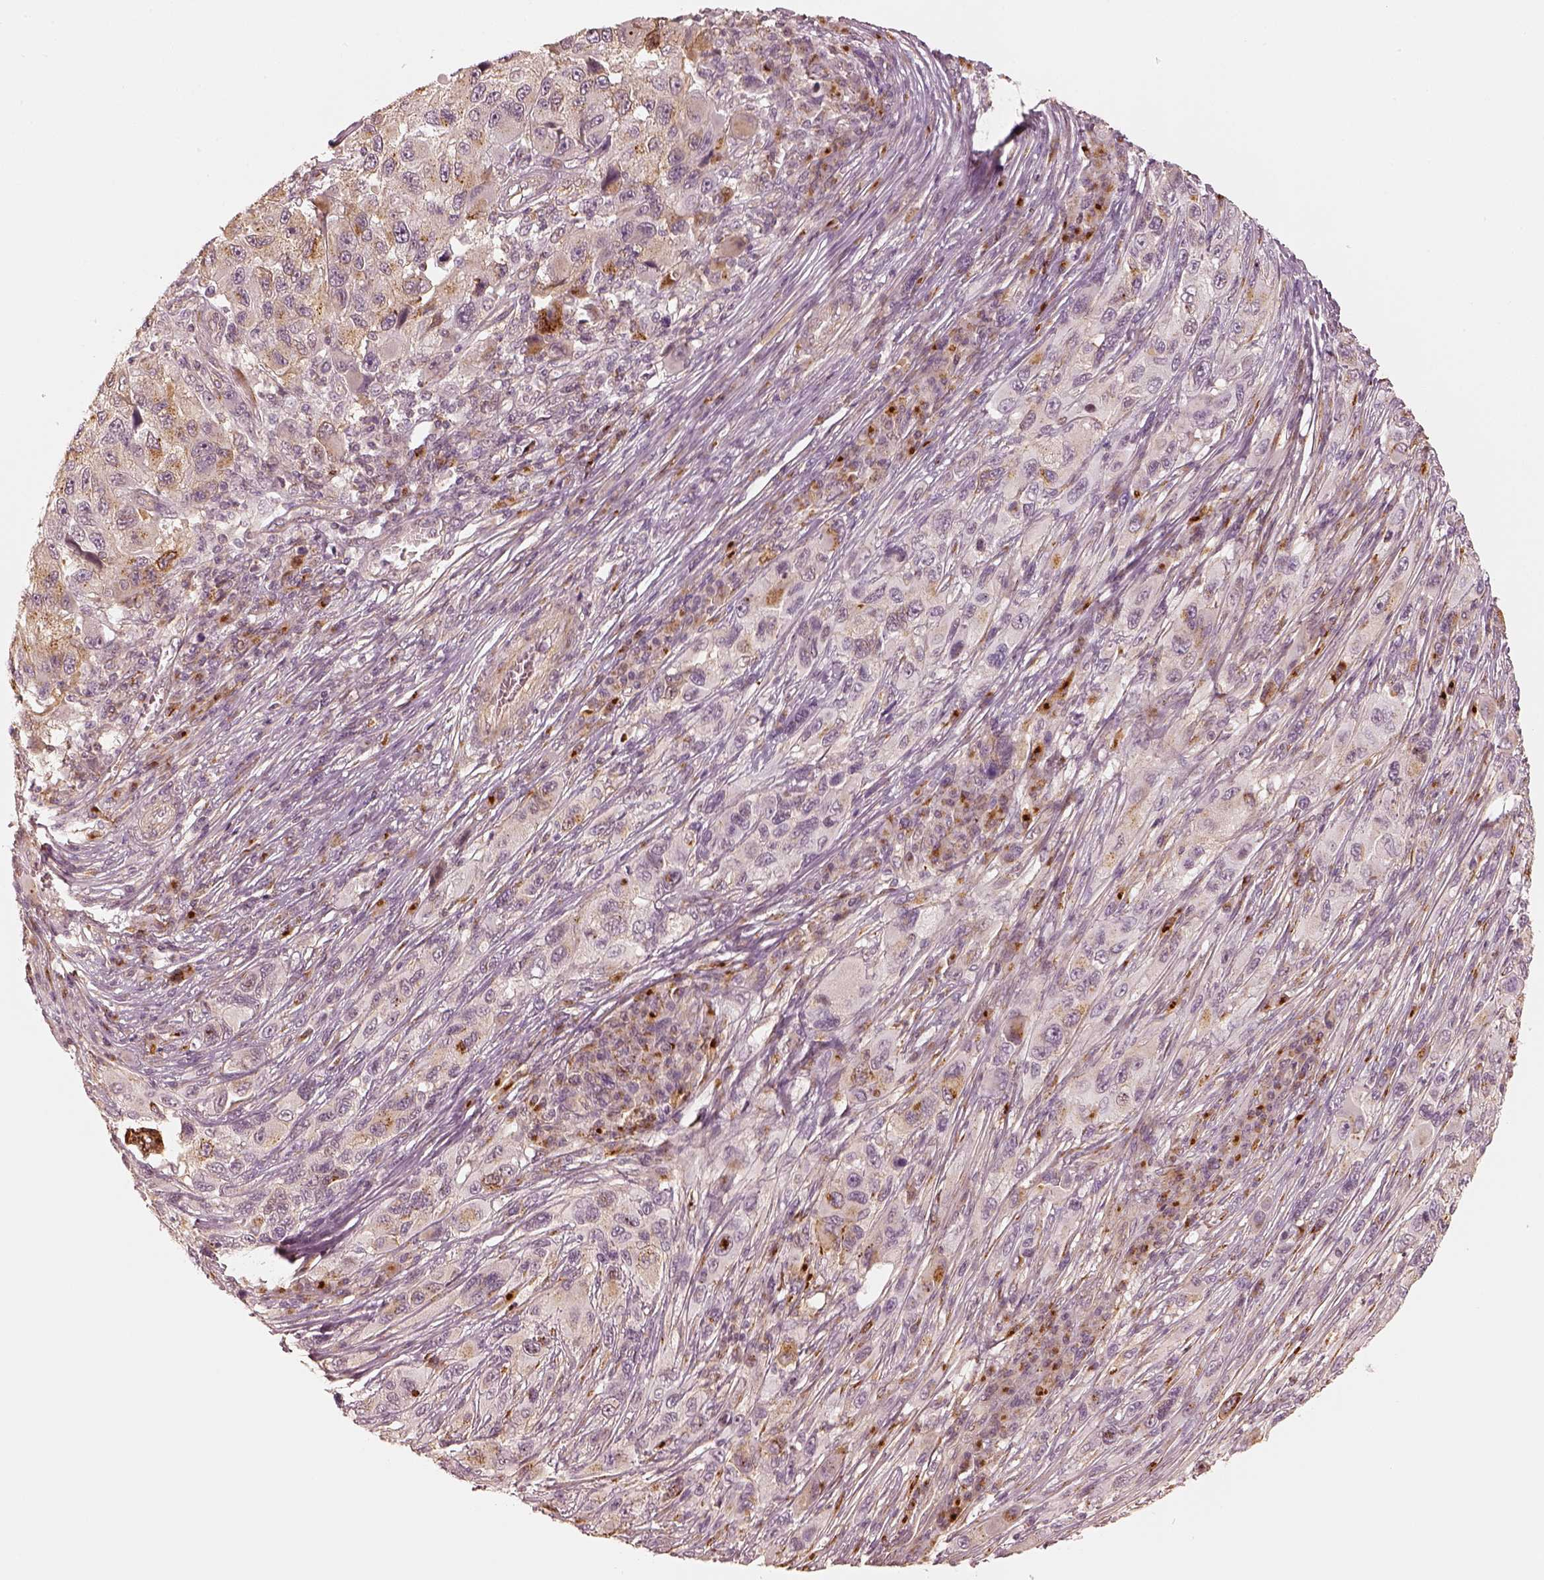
{"staining": {"intensity": "moderate", "quantity": "<25%", "location": "cytoplasmic/membranous"}, "tissue": "melanoma", "cell_type": "Tumor cells", "image_type": "cancer", "snomed": [{"axis": "morphology", "description": "Malignant melanoma, NOS"}, {"axis": "topography", "description": "Skin"}], "caption": "Protein staining displays moderate cytoplasmic/membranous positivity in approximately <25% of tumor cells in malignant melanoma.", "gene": "GORASP2", "patient": {"sex": "male", "age": 53}}